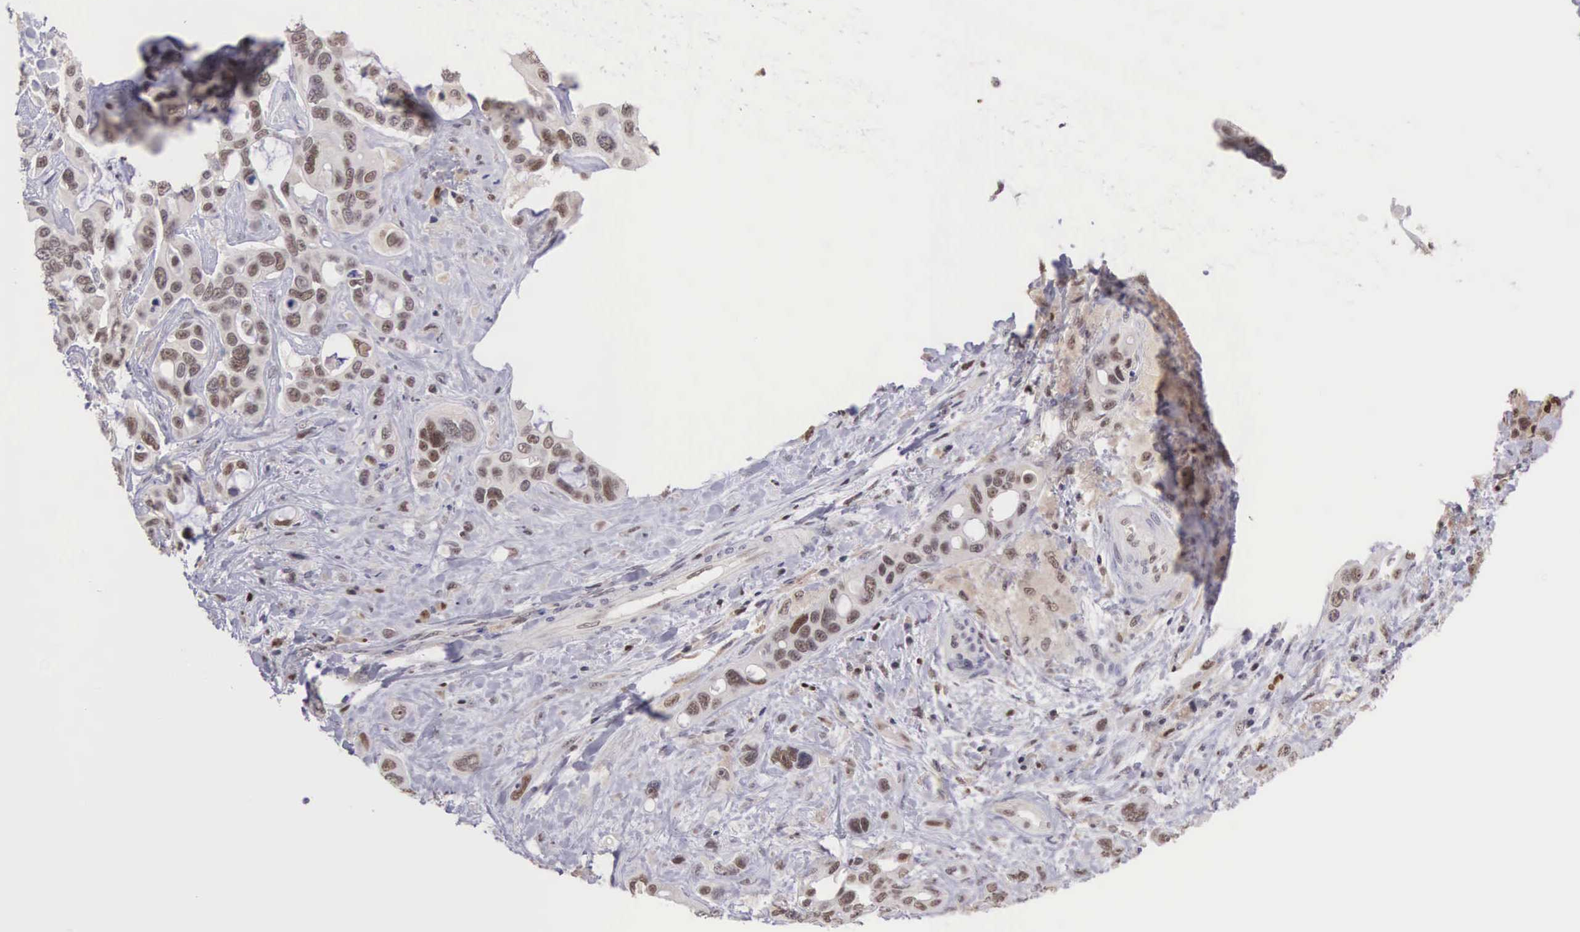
{"staining": {"intensity": "weak", "quantity": "25%-75%", "location": "nuclear"}, "tissue": "liver cancer", "cell_type": "Tumor cells", "image_type": "cancer", "snomed": [{"axis": "morphology", "description": "Cholangiocarcinoma"}, {"axis": "topography", "description": "Liver"}], "caption": "IHC of human cholangiocarcinoma (liver) exhibits low levels of weak nuclear staining in approximately 25%-75% of tumor cells.", "gene": "GRK3", "patient": {"sex": "female", "age": 79}}